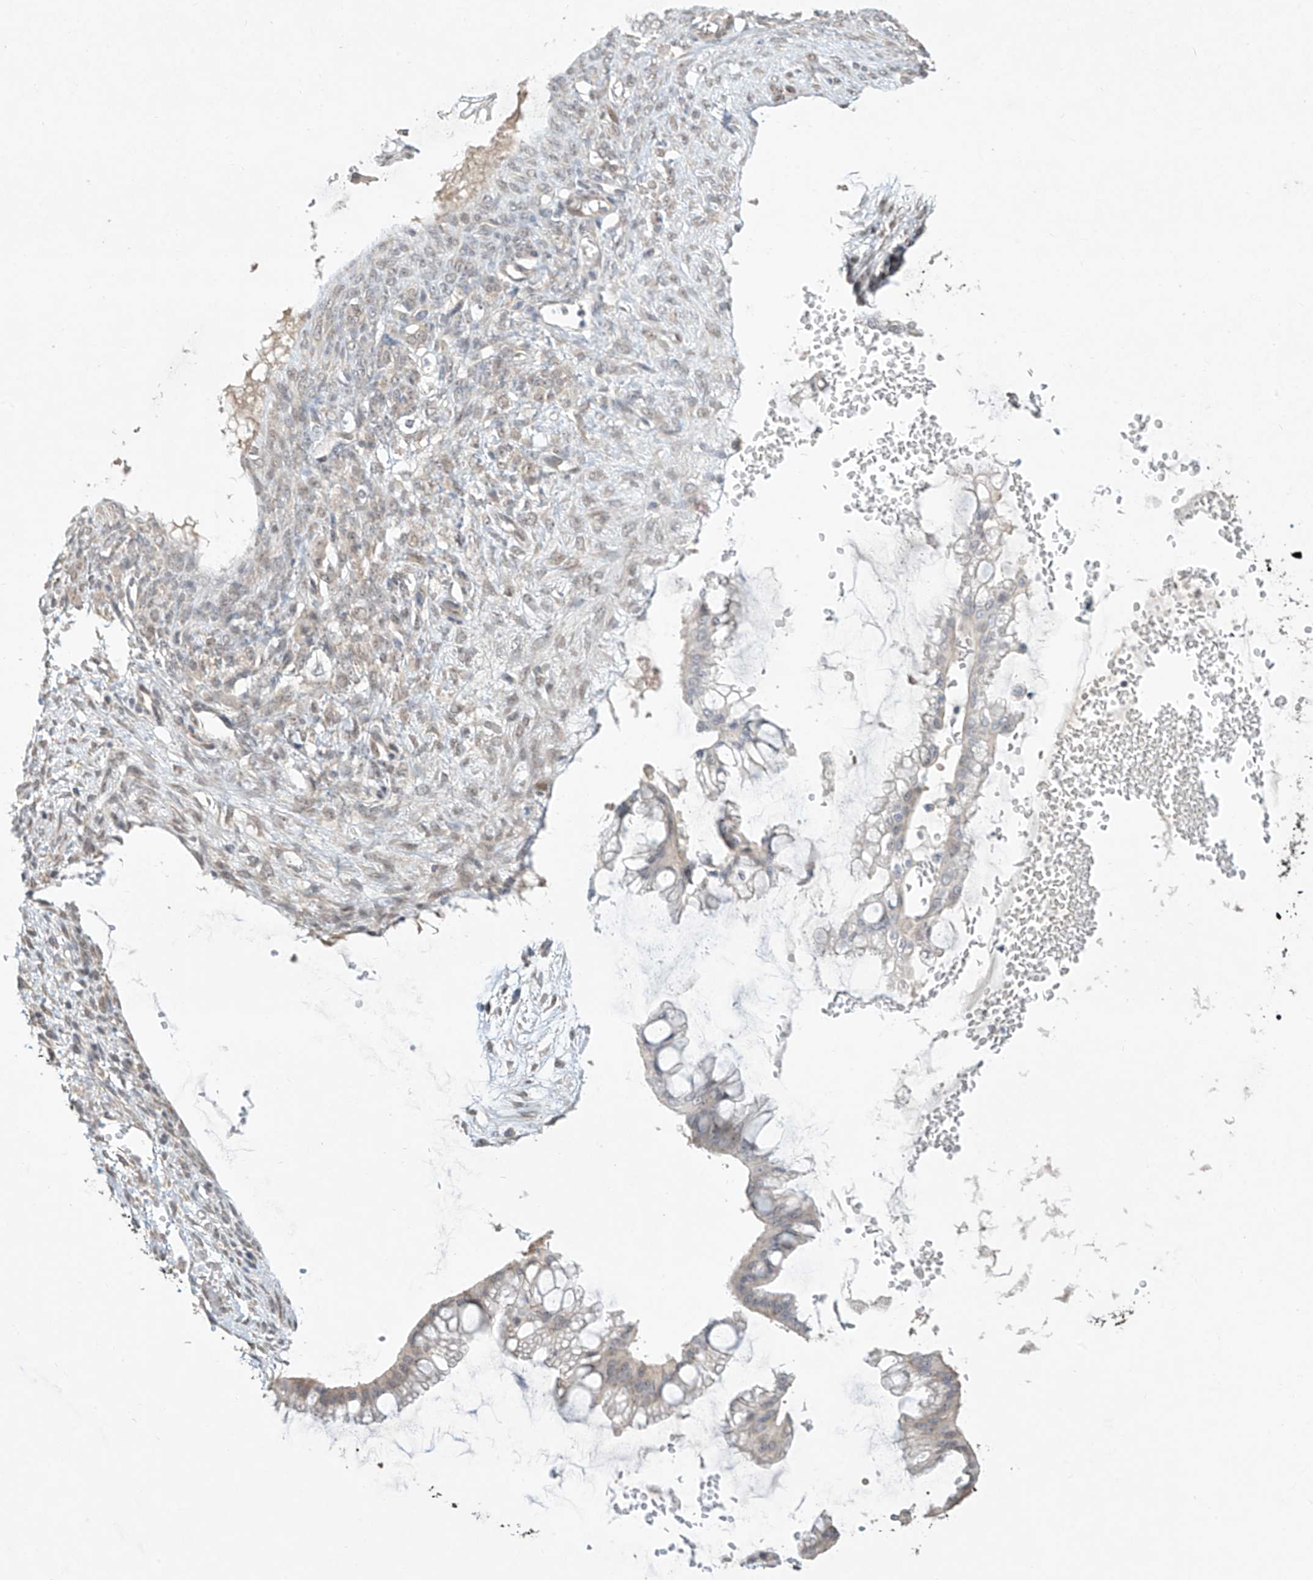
{"staining": {"intensity": "negative", "quantity": "none", "location": "none"}, "tissue": "ovarian cancer", "cell_type": "Tumor cells", "image_type": "cancer", "snomed": [{"axis": "morphology", "description": "Cystadenocarcinoma, mucinous, NOS"}, {"axis": "topography", "description": "Ovary"}], "caption": "Image shows no protein expression in tumor cells of ovarian cancer (mucinous cystadenocarcinoma) tissue. (Brightfield microscopy of DAB immunohistochemistry at high magnification).", "gene": "TASP1", "patient": {"sex": "female", "age": 73}}